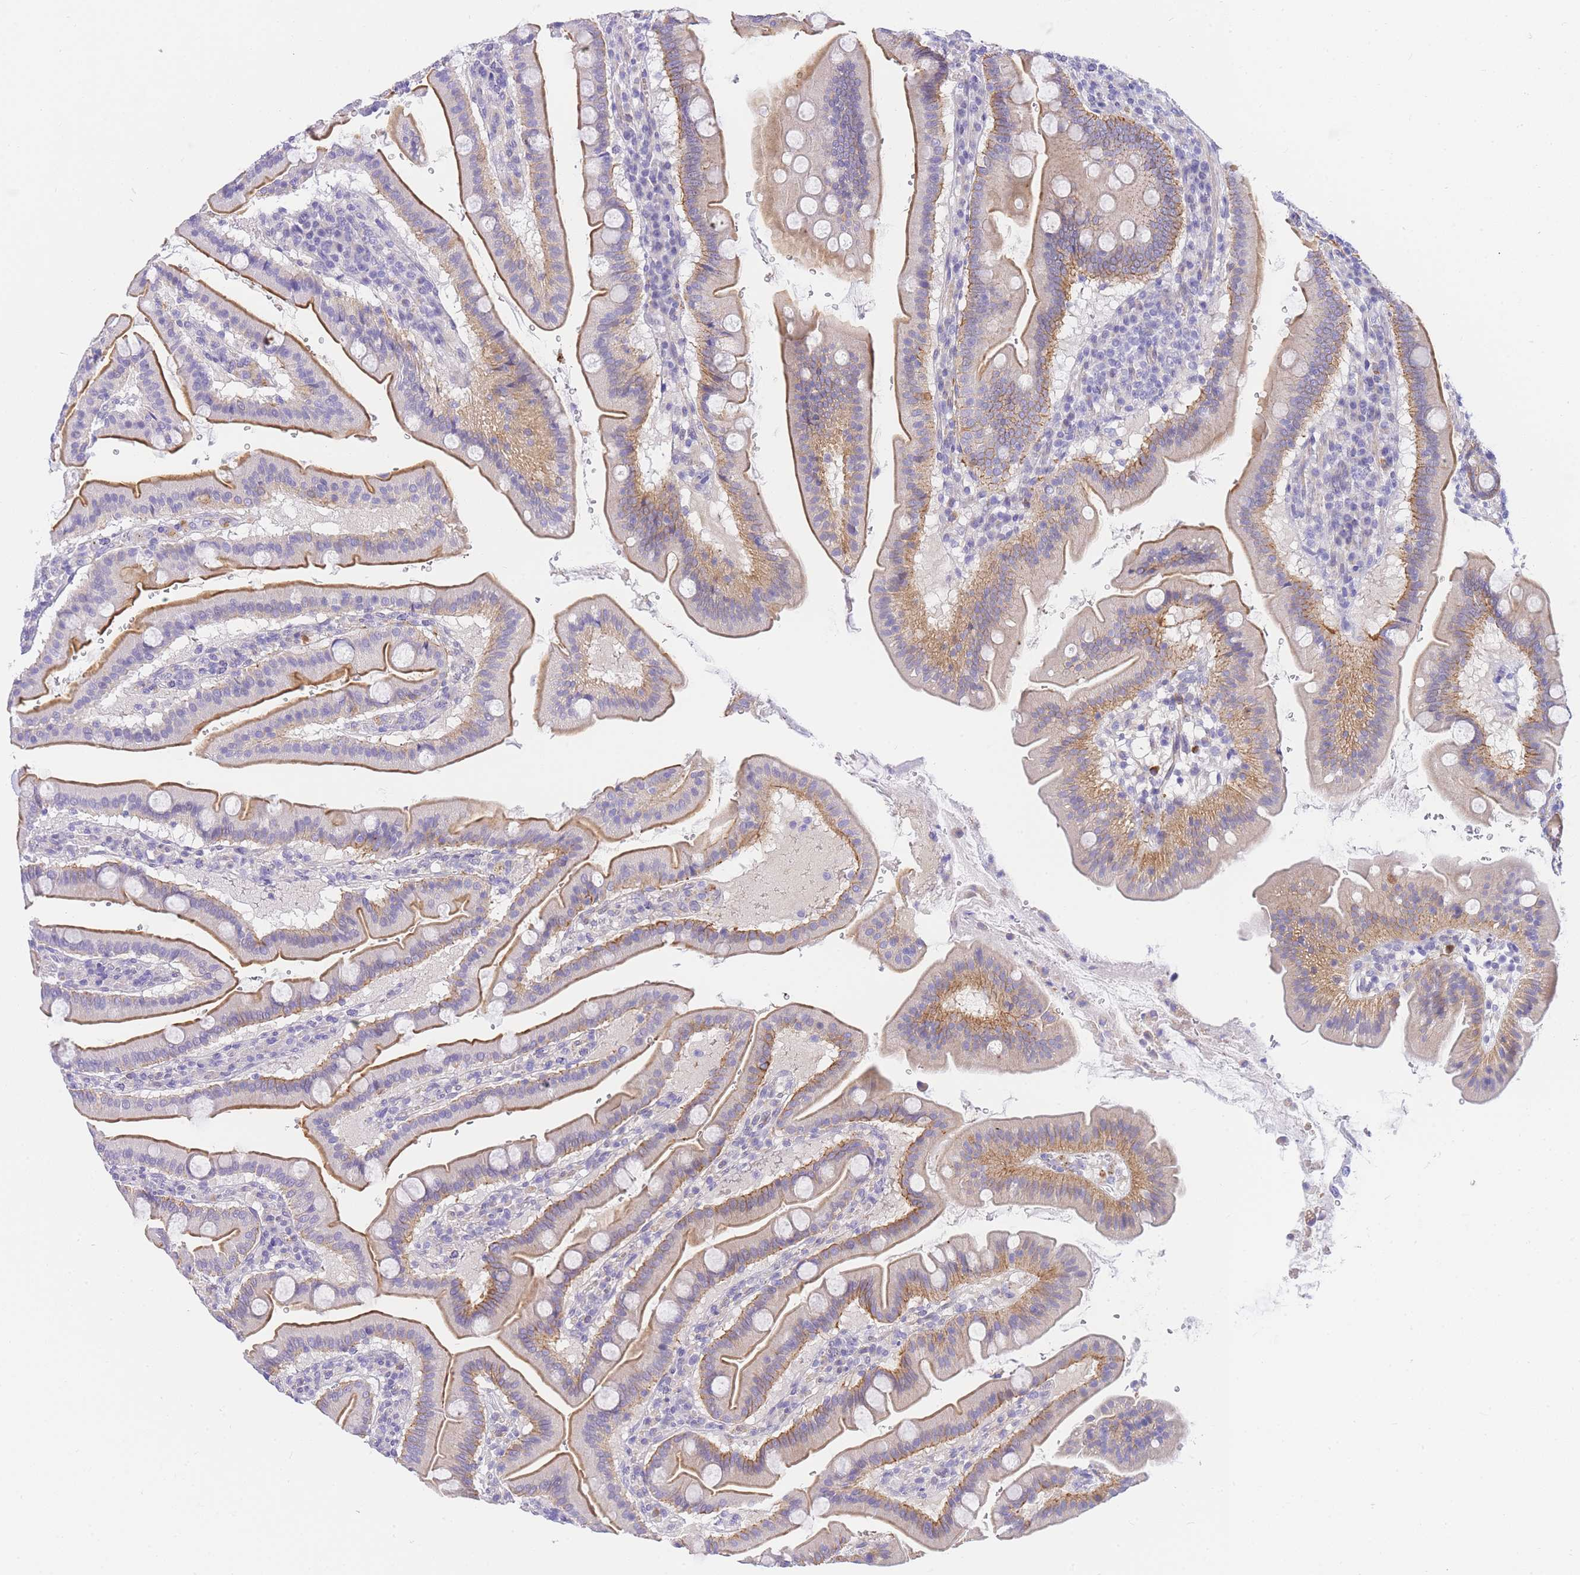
{"staining": {"intensity": "moderate", "quantity": "25%-75%", "location": "cytoplasmic/membranous"}, "tissue": "duodenum", "cell_type": "Glandular cells", "image_type": "normal", "snomed": [{"axis": "morphology", "description": "Normal tissue, NOS"}, {"axis": "morphology", "description": "Adenocarcinoma, NOS"}, {"axis": "topography", "description": "Pancreas"}, {"axis": "topography", "description": "Duodenum"}], "caption": "Protein expression analysis of unremarkable human duodenum reveals moderate cytoplasmic/membranous expression in approximately 25%-75% of glandular cells. (Stains: DAB in brown, nuclei in blue, Microscopy: brightfield microscopy at high magnification).", "gene": "SRSF12", "patient": {"sex": "male", "age": 50}}